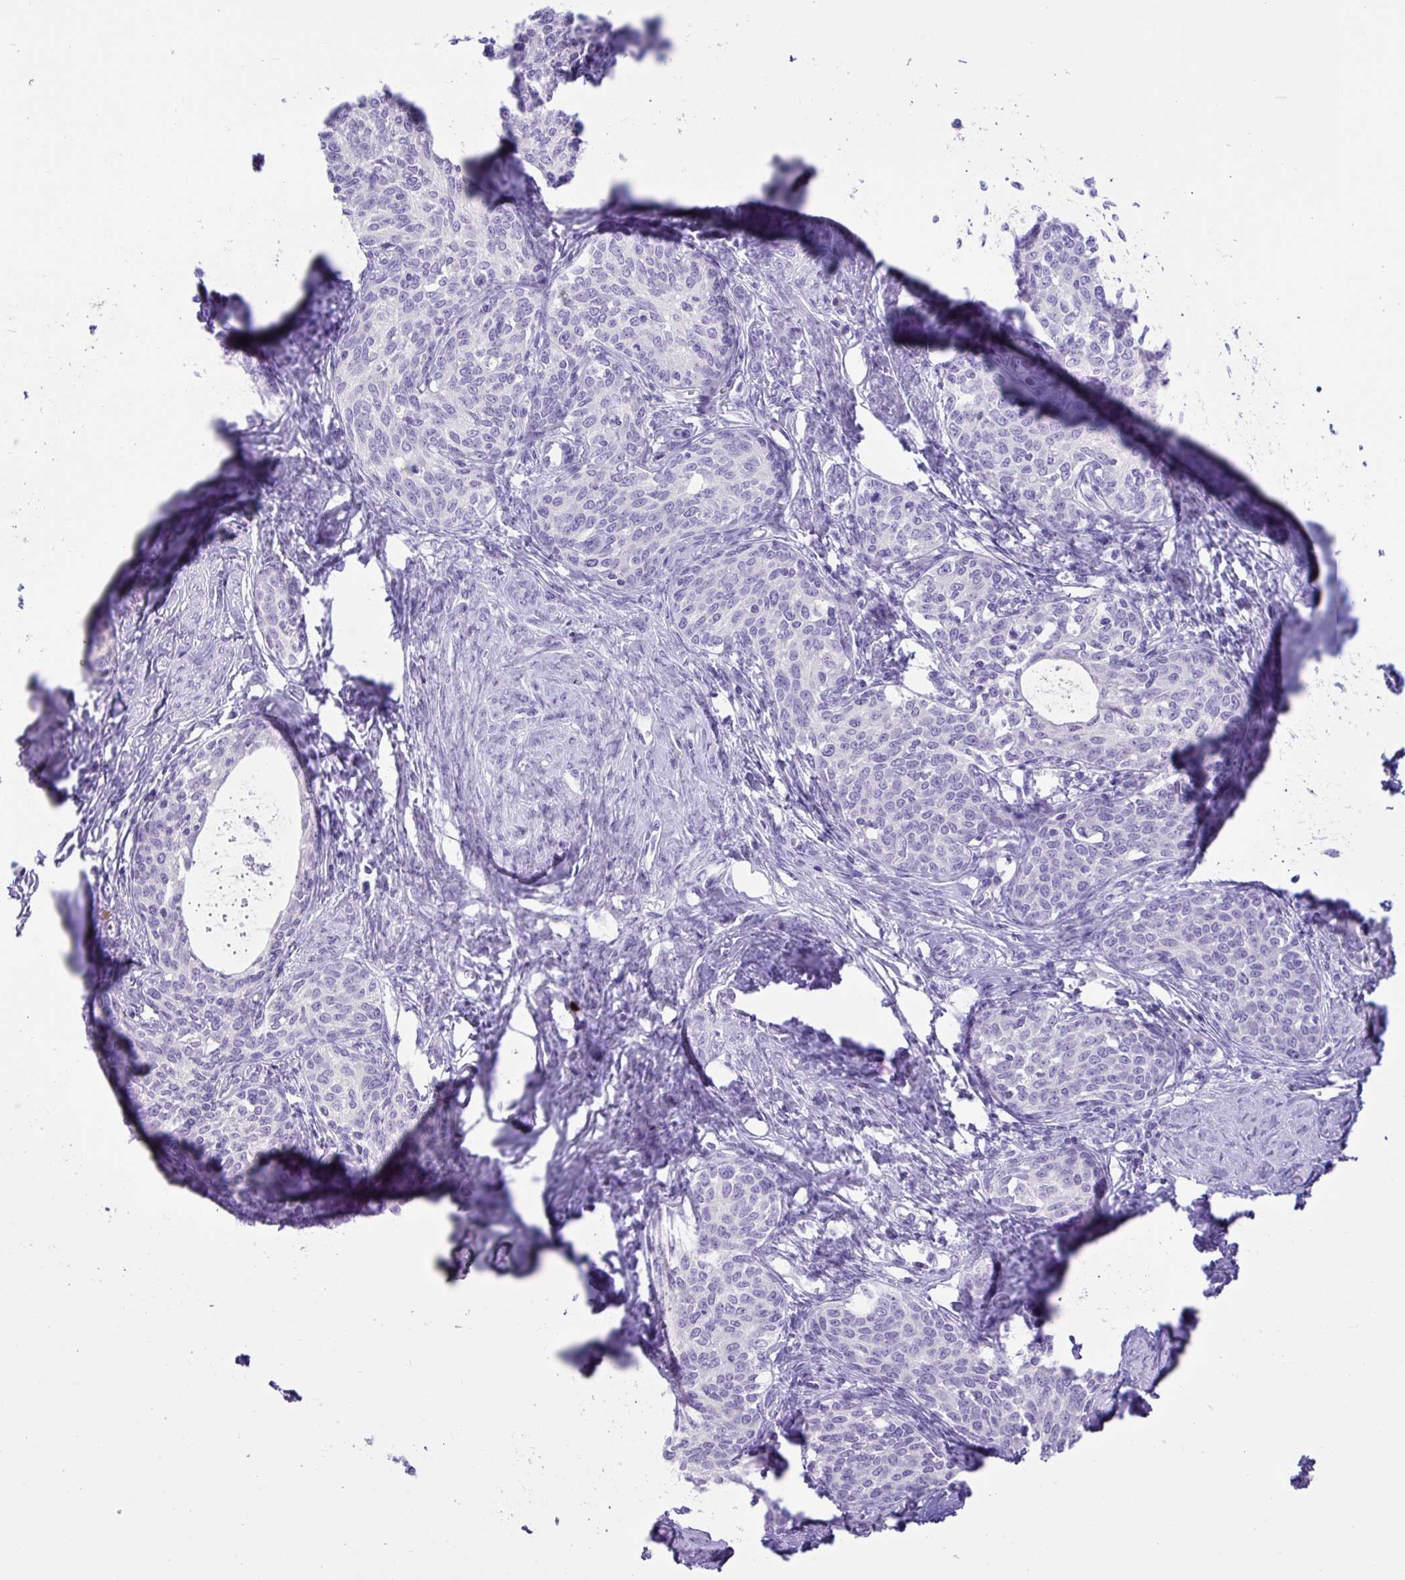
{"staining": {"intensity": "negative", "quantity": "none", "location": "none"}, "tissue": "cervical cancer", "cell_type": "Tumor cells", "image_type": "cancer", "snomed": [{"axis": "morphology", "description": "Squamous cell carcinoma, NOS"}, {"axis": "morphology", "description": "Adenocarcinoma, NOS"}, {"axis": "topography", "description": "Cervix"}], "caption": "The micrograph demonstrates no staining of tumor cells in cervical adenocarcinoma.", "gene": "MRM2", "patient": {"sex": "female", "age": 52}}